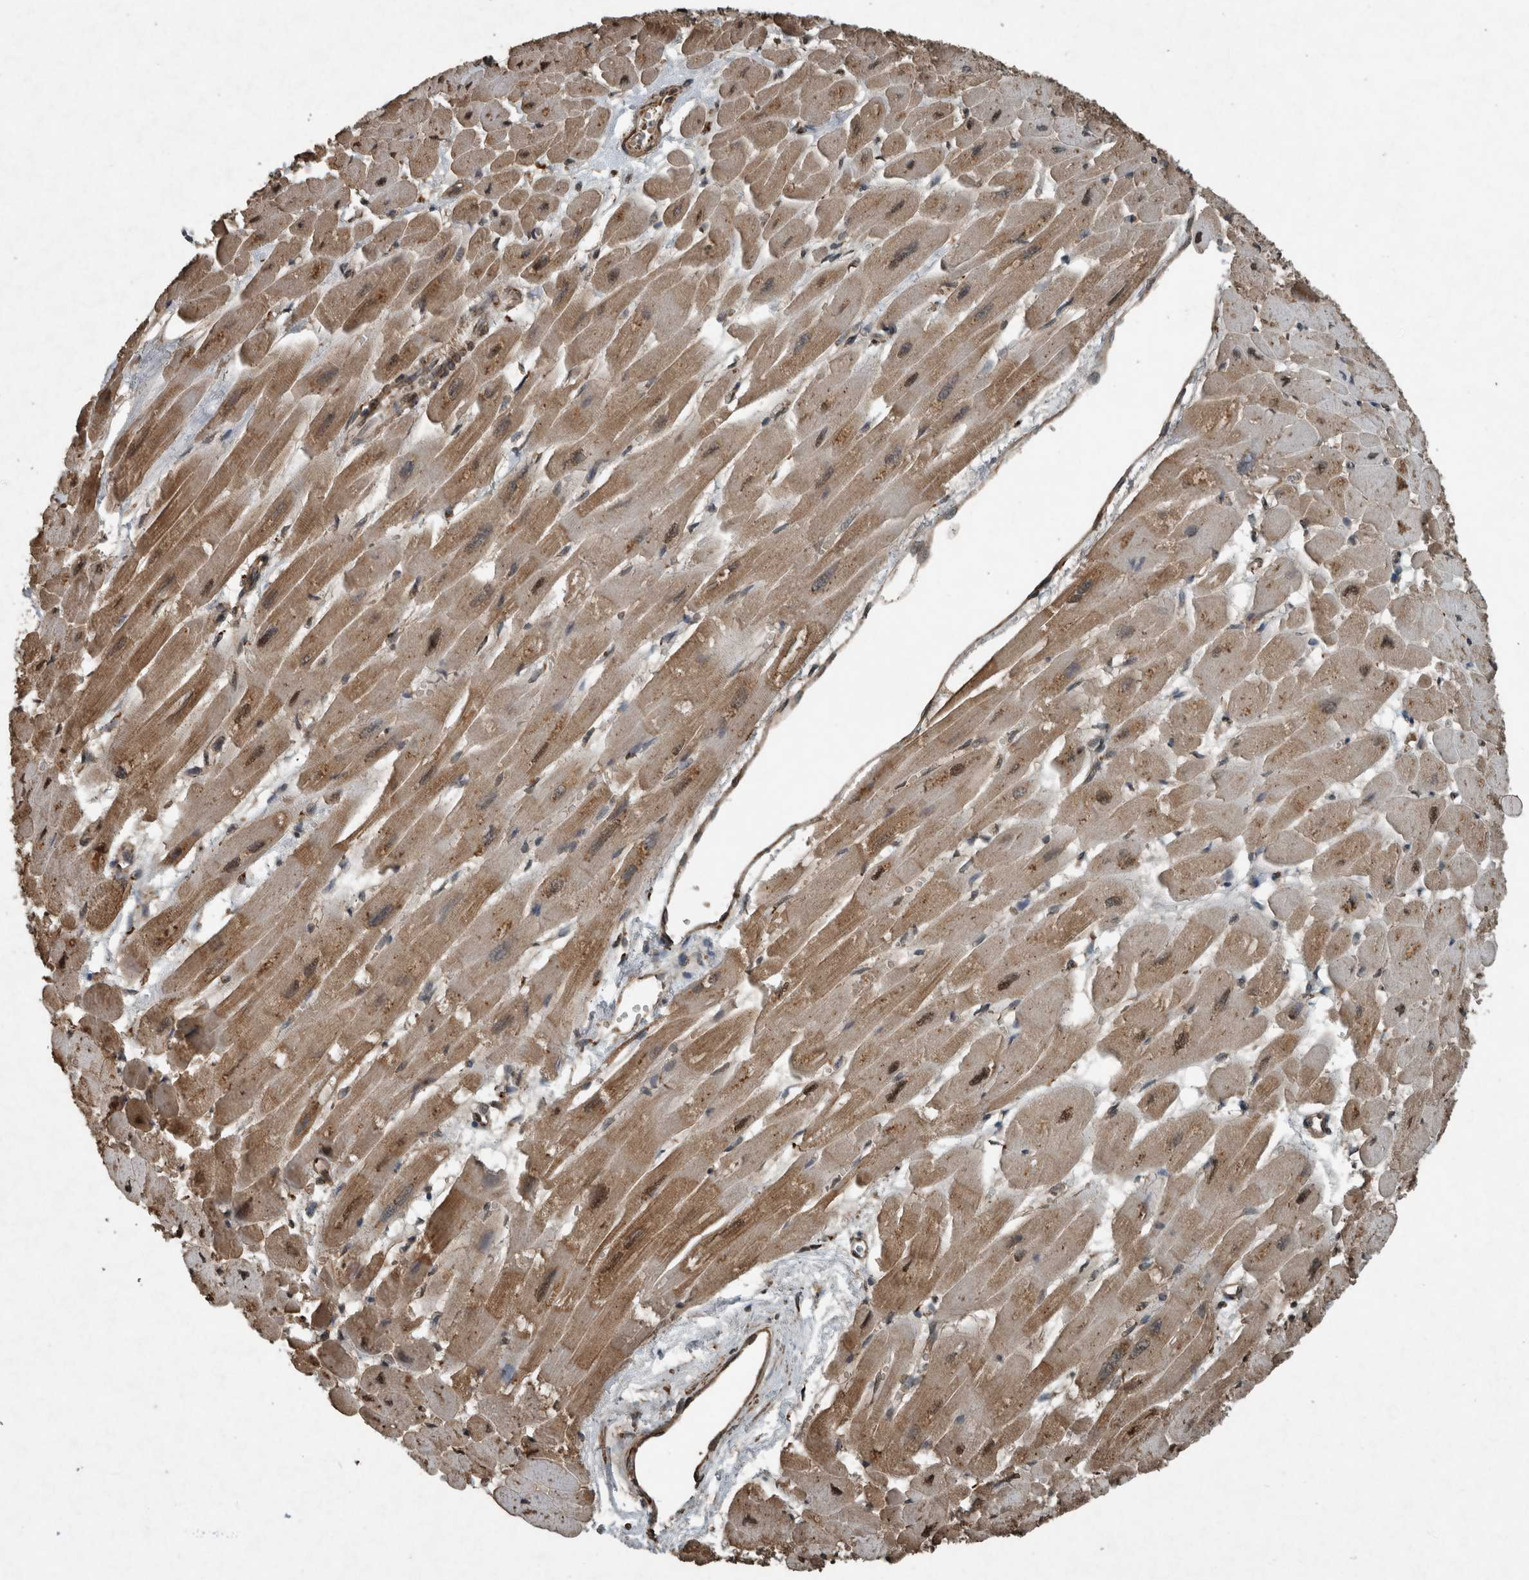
{"staining": {"intensity": "moderate", "quantity": ">75%", "location": "cytoplasmic/membranous,nuclear"}, "tissue": "heart muscle", "cell_type": "Cardiomyocytes", "image_type": "normal", "snomed": [{"axis": "morphology", "description": "Normal tissue, NOS"}, {"axis": "topography", "description": "Heart"}], "caption": "IHC (DAB (3,3'-diaminobenzidine)) staining of unremarkable human heart muscle displays moderate cytoplasmic/membranous,nuclear protein expression in approximately >75% of cardiomyocytes.", "gene": "ARHGEF12", "patient": {"sex": "female", "age": 54}}